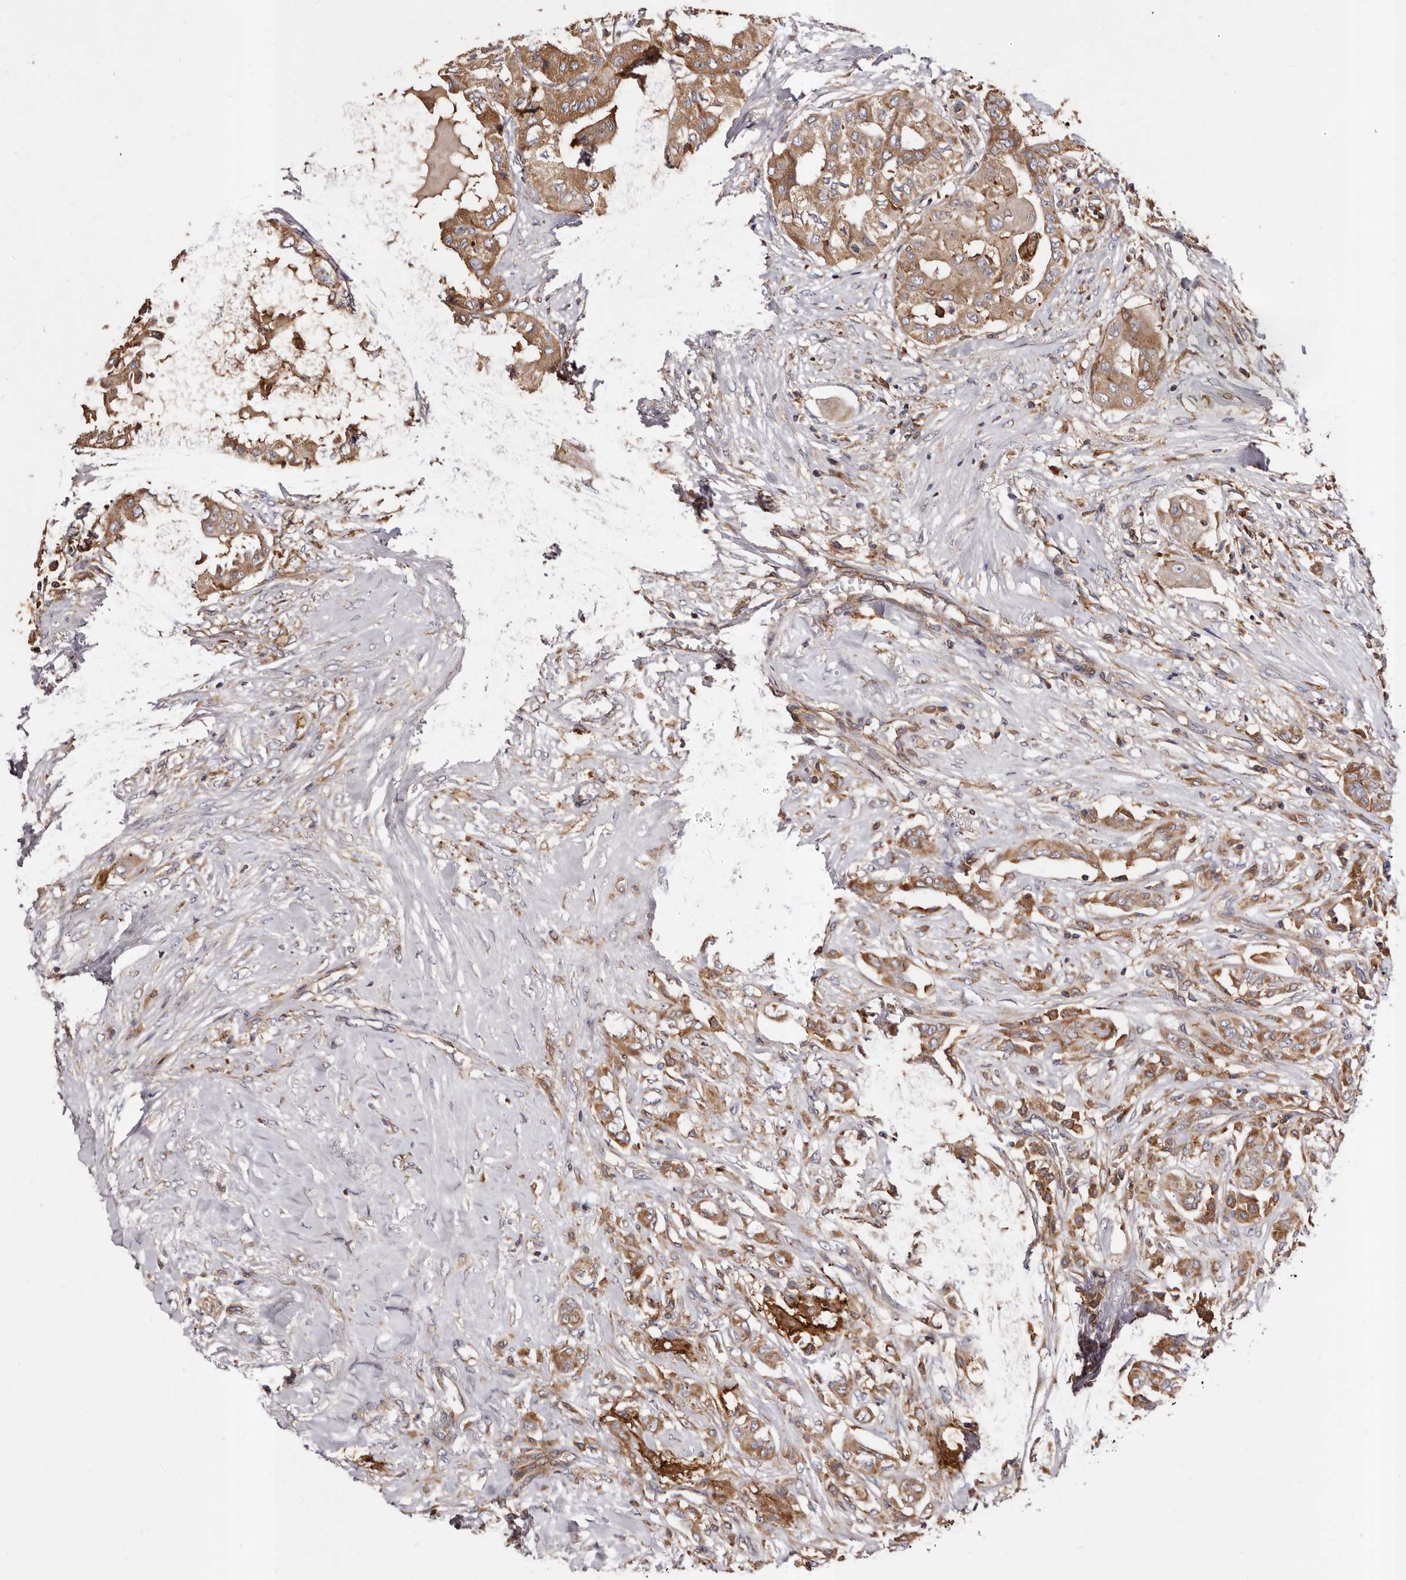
{"staining": {"intensity": "moderate", "quantity": ">75%", "location": "cytoplasmic/membranous"}, "tissue": "thyroid cancer", "cell_type": "Tumor cells", "image_type": "cancer", "snomed": [{"axis": "morphology", "description": "Papillary adenocarcinoma, NOS"}, {"axis": "topography", "description": "Thyroid gland"}], "caption": "An image of papillary adenocarcinoma (thyroid) stained for a protein demonstrates moderate cytoplasmic/membranous brown staining in tumor cells. (Brightfield microscopy of DAB IHC at high magnification).", "gene": "COQ8B", "patient": {"sex": "female", "age": 59}}